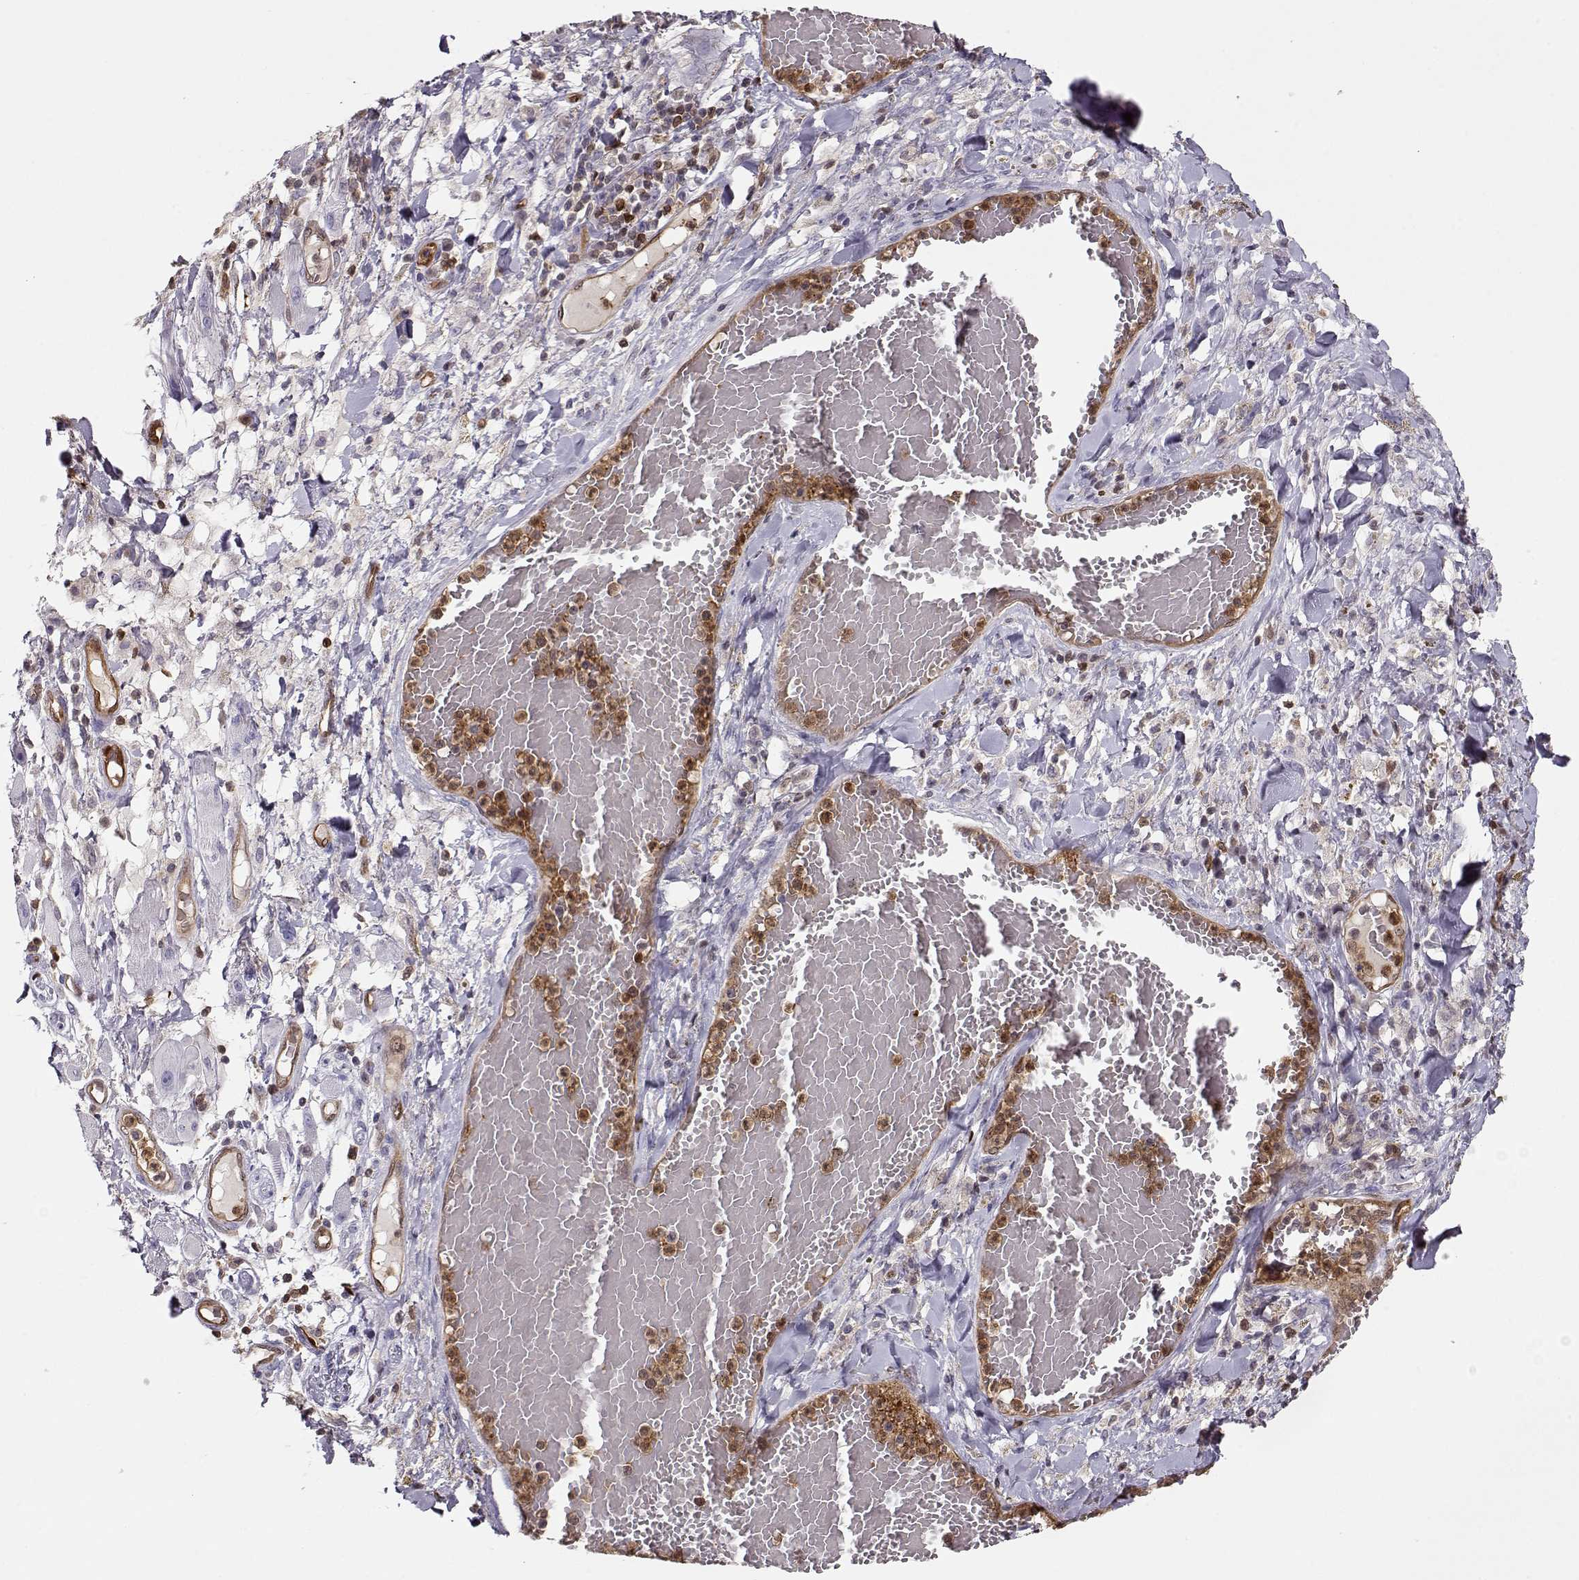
{"staining": {"intensity": "negative", "quantity": "none", "location": "none"}, "tissue": "melanoma", "cell_type": "Tumor cells", "image_type": "cancer", "snomed": [{"axis": "morphology", "description": "Malignant melanoma, NOS"}, {"axis": "topography", "description": "Skin"}], "caption": "Malignant melanoma was stained to show a protein in brown. There is no significant expression in tumor cells.", "gene": "PNP", "patient": {"sex": "female", "age": 91}}